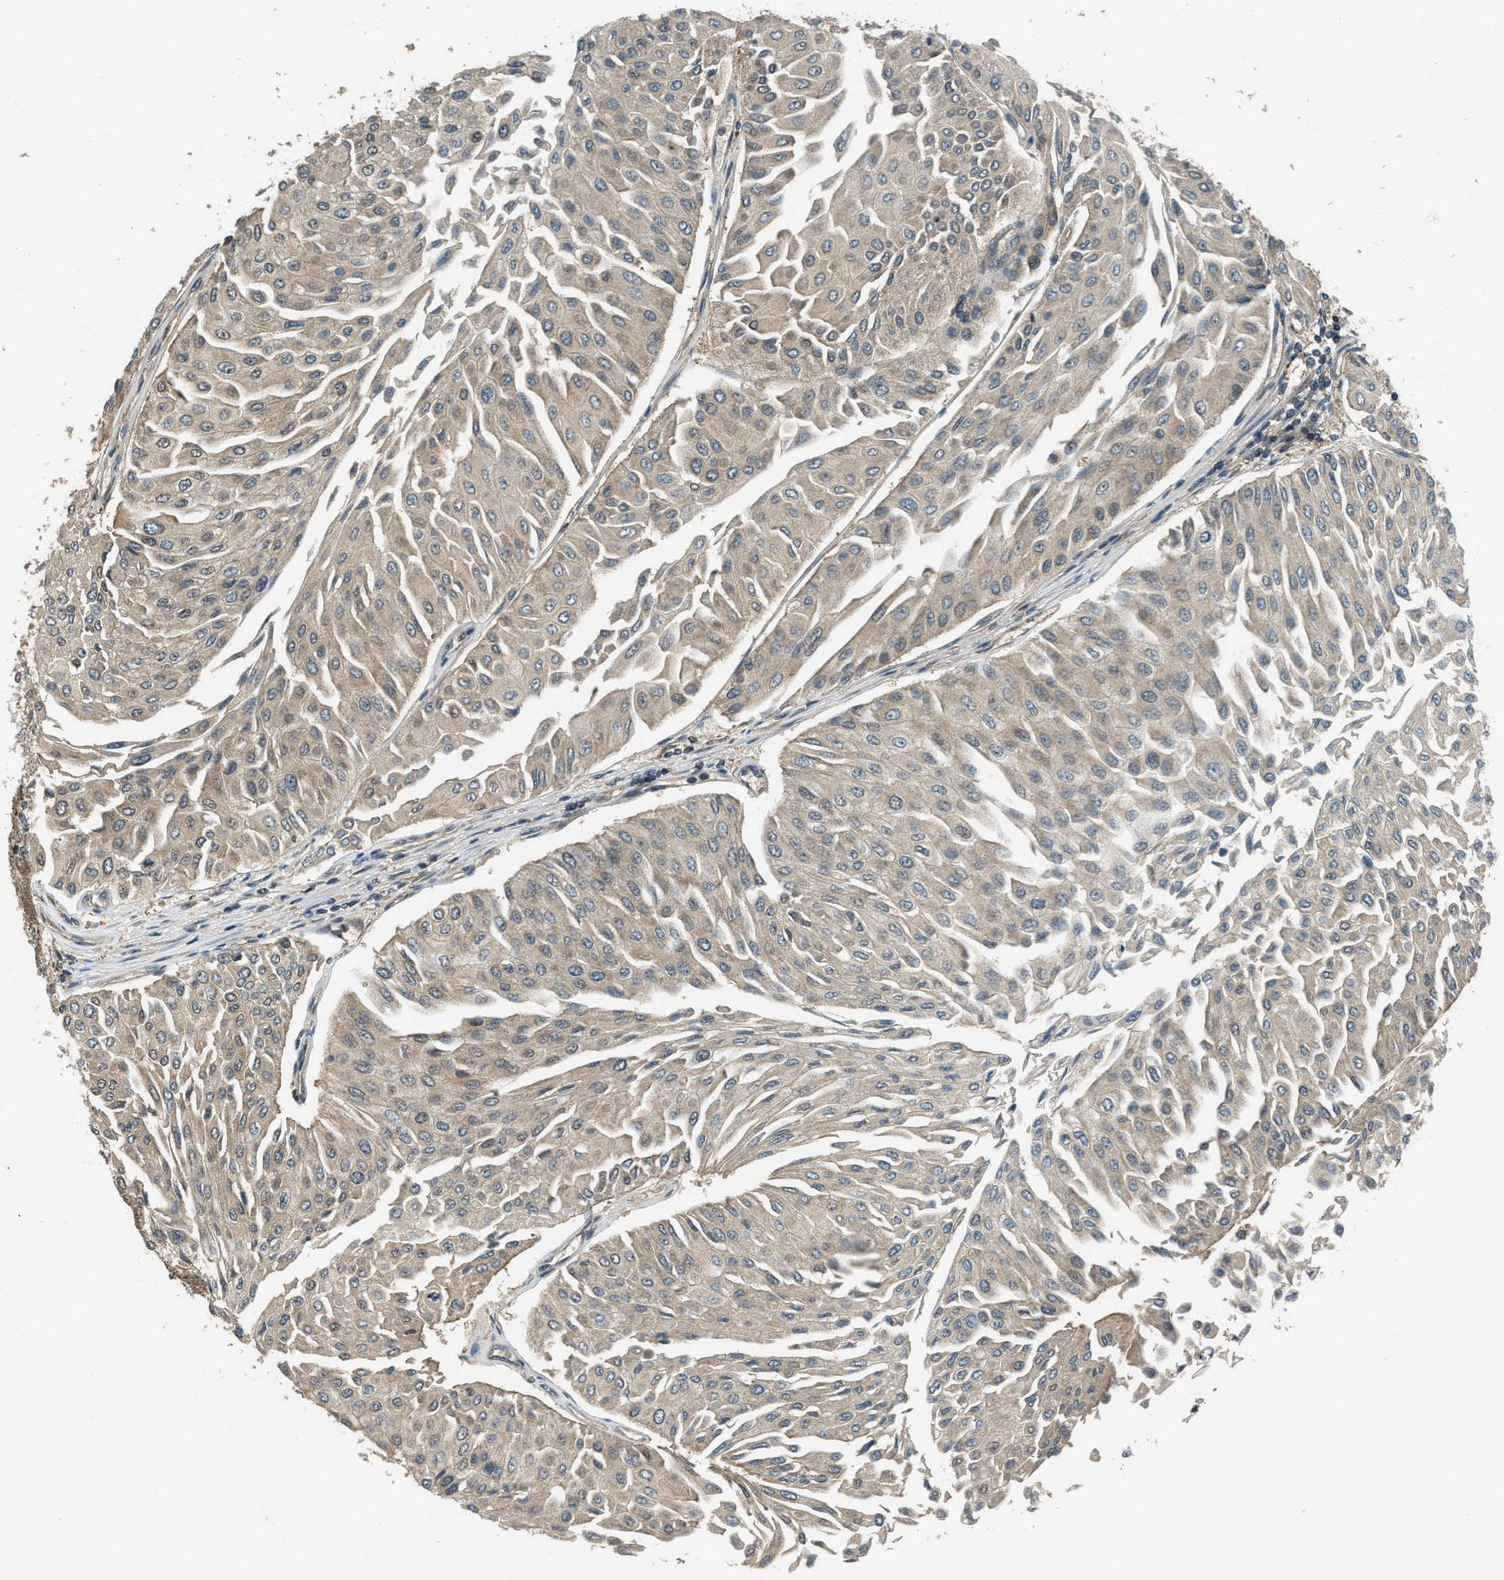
{"staining": {"intensity": "weak", "quantity": ">75%", "location": "cytoplasmic/membranous"}, "tissue": "urothelial cancer", "cell_type": "Tumor cells", "image_type": "cancer", "snomed": [{"axis": "morphology", "description": "Urothelial carcinoma, Low grade"}, {"axis": "topography", "description": "Urinary bladder"}], "caption": "Protein expression analysis of human urothelial cancer reveals weak cytoplasmic/membranous positivity in approximately >75% of tumor cells.", "gene": "DUSP6", "patient": {"sex": "male", "age": 67}}